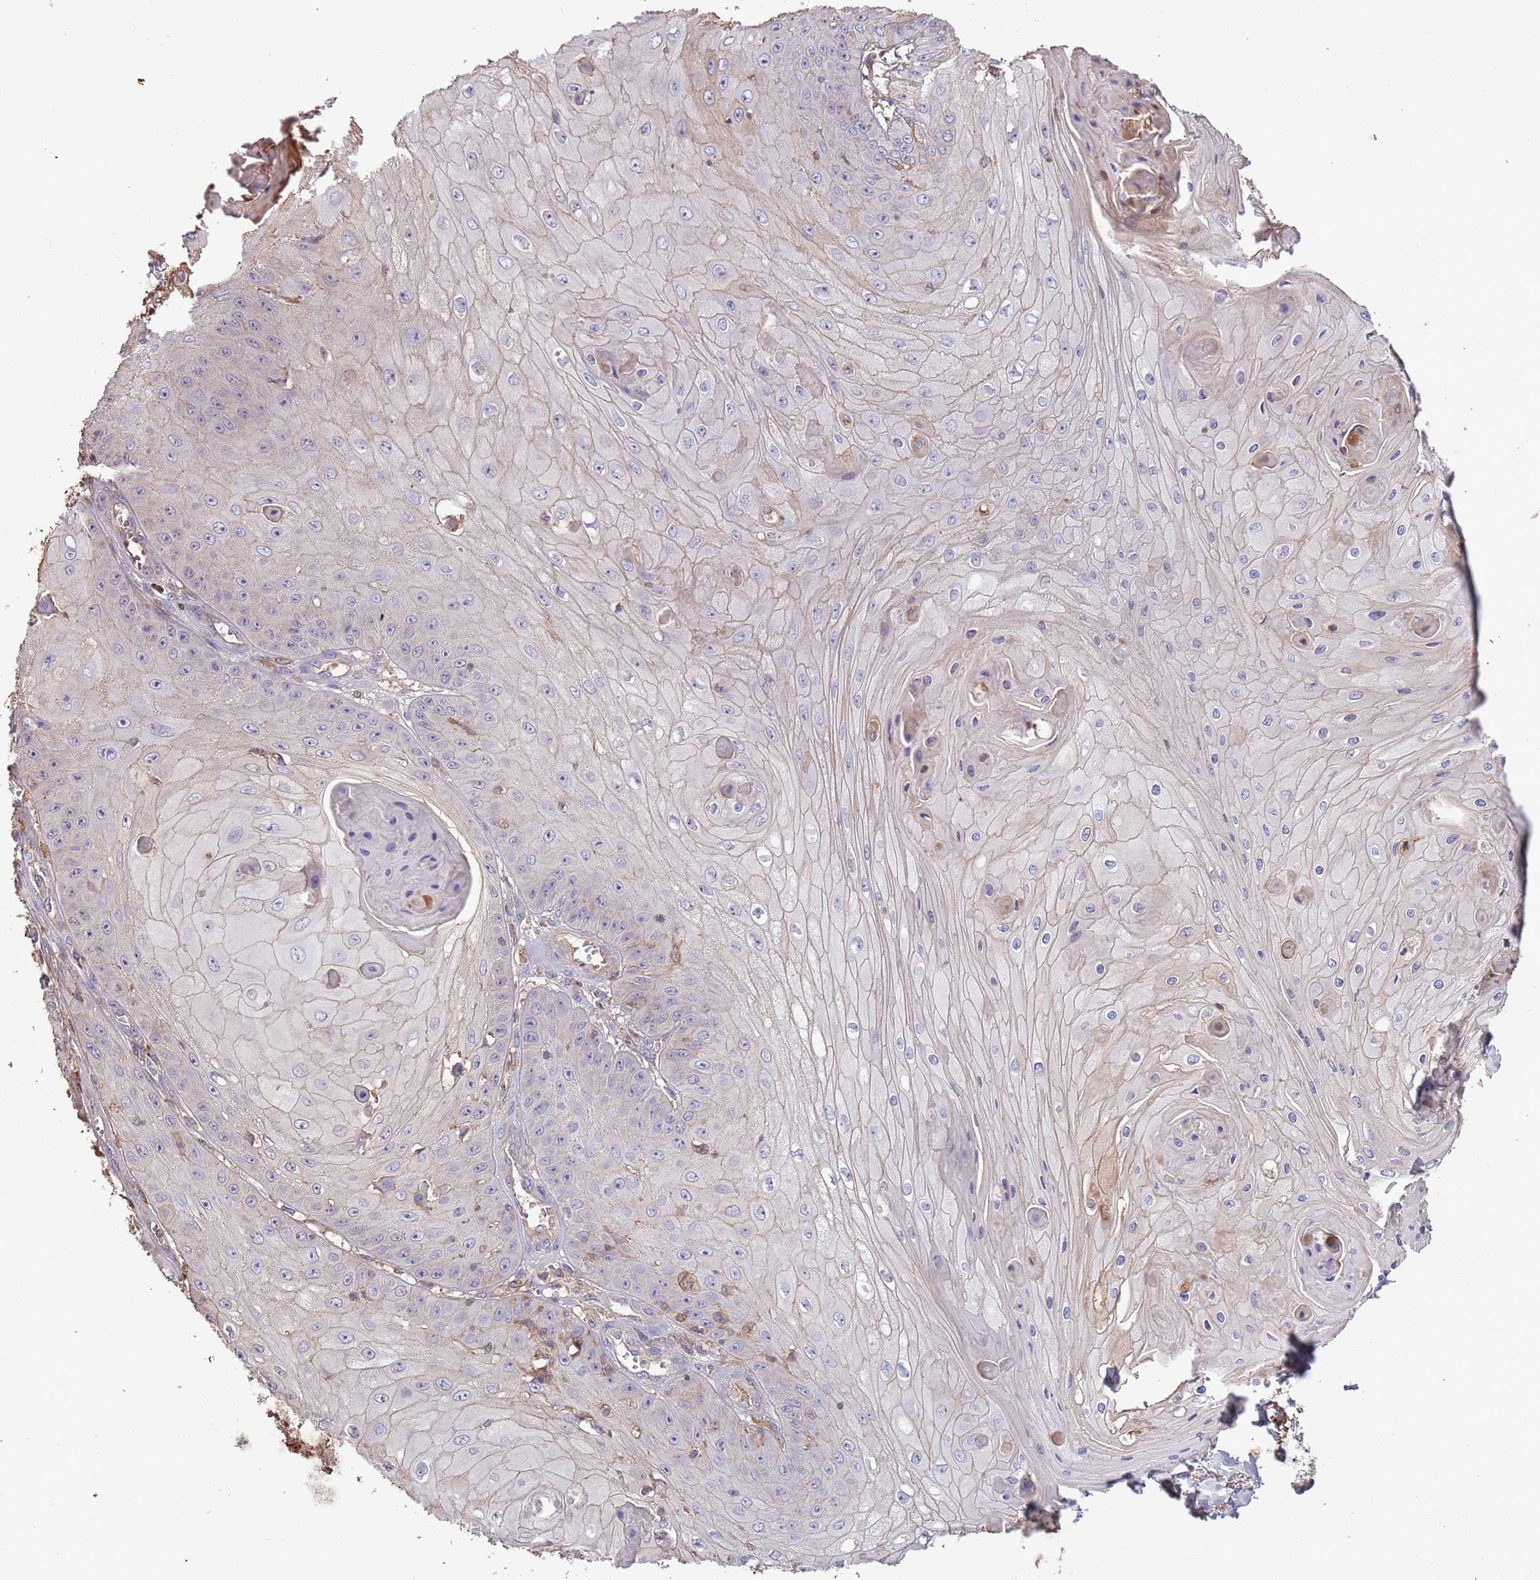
{"staining": {"intensity": "weak", "quantity": "<25%", "location": "cytoplasmic/membranous"}, "tissue": "skin cancer", "cell_type": "Tumor cells", "image_type": "cancer", "snomed": [{"axis": "morphology", "description": "Squamous cell carcinoma, NOS"}, {"axis": "topography", "description": "Skin"}], "caption": "Immunohistochemical staining of squamous cell carcinoma (skin) demonstrates no significant positivity in tumor cells.", "gene": "FECH", "patient": {"sex": "male", "age": 70}}